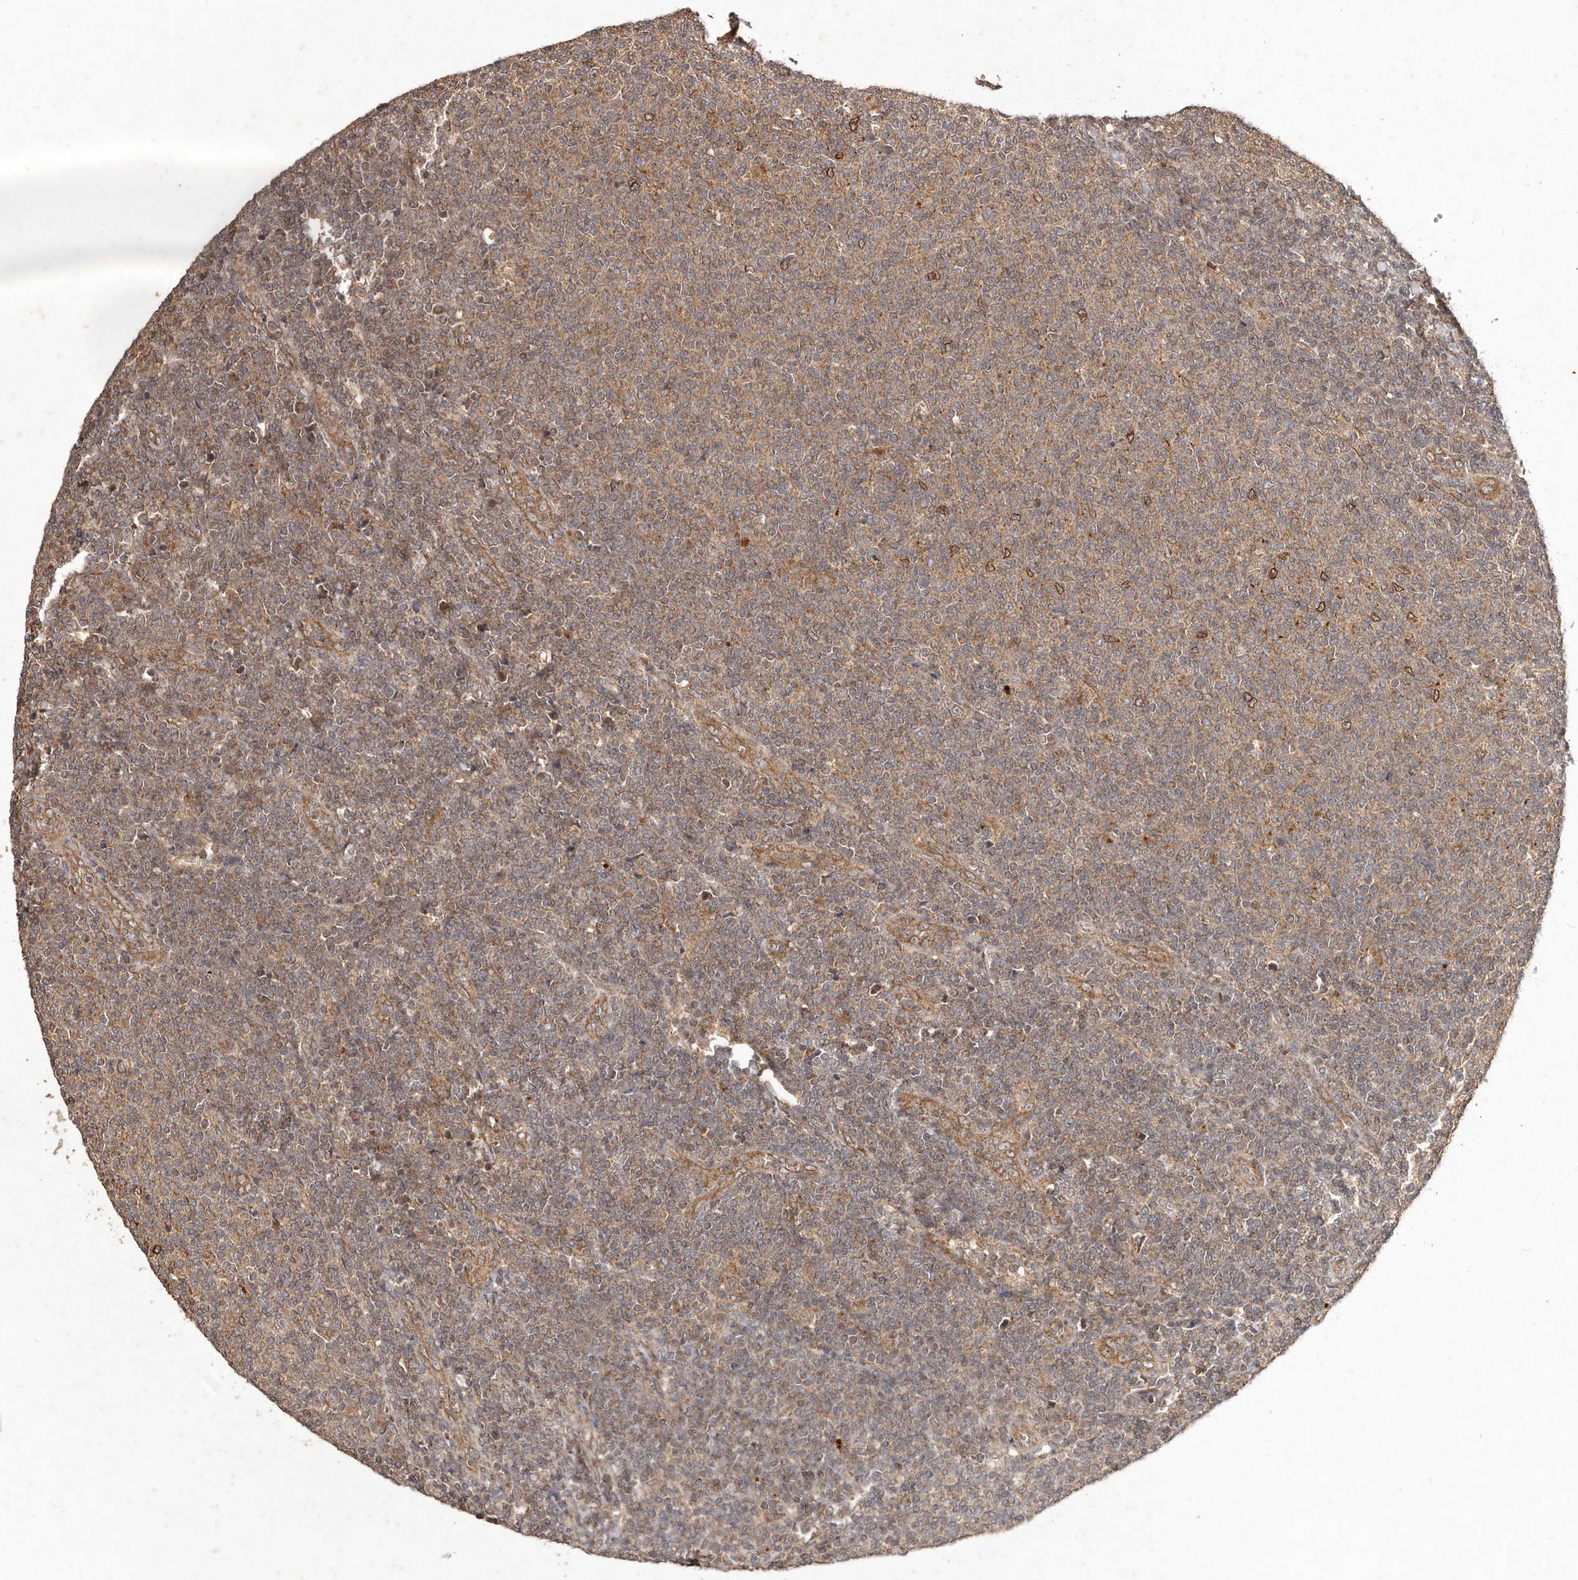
{"staining": {"intensity": "moderate", "quantity": ">75%", "location": "cytoplasmic/membranous"}, "tissue": "lymphoma", "cell_type": "Tumor cells", "image_type": "cancer", "snomed": [{"axis": "morphology", "description": "Malignant lymphoma, non-Hodgkin's type, Low grade"}, {"axis": "topography", "description": "Lymph node"}], "caption": "Immunohistochemical staining of human malignant lymphoma, non-Hodgkin's type (low-grade) displays medium levels of moderate cytoplasmic/membranous positivity in about >75% of tumor cells.", "gene": "PLOD2", "patient": {"sex": "male", "age": 66}}